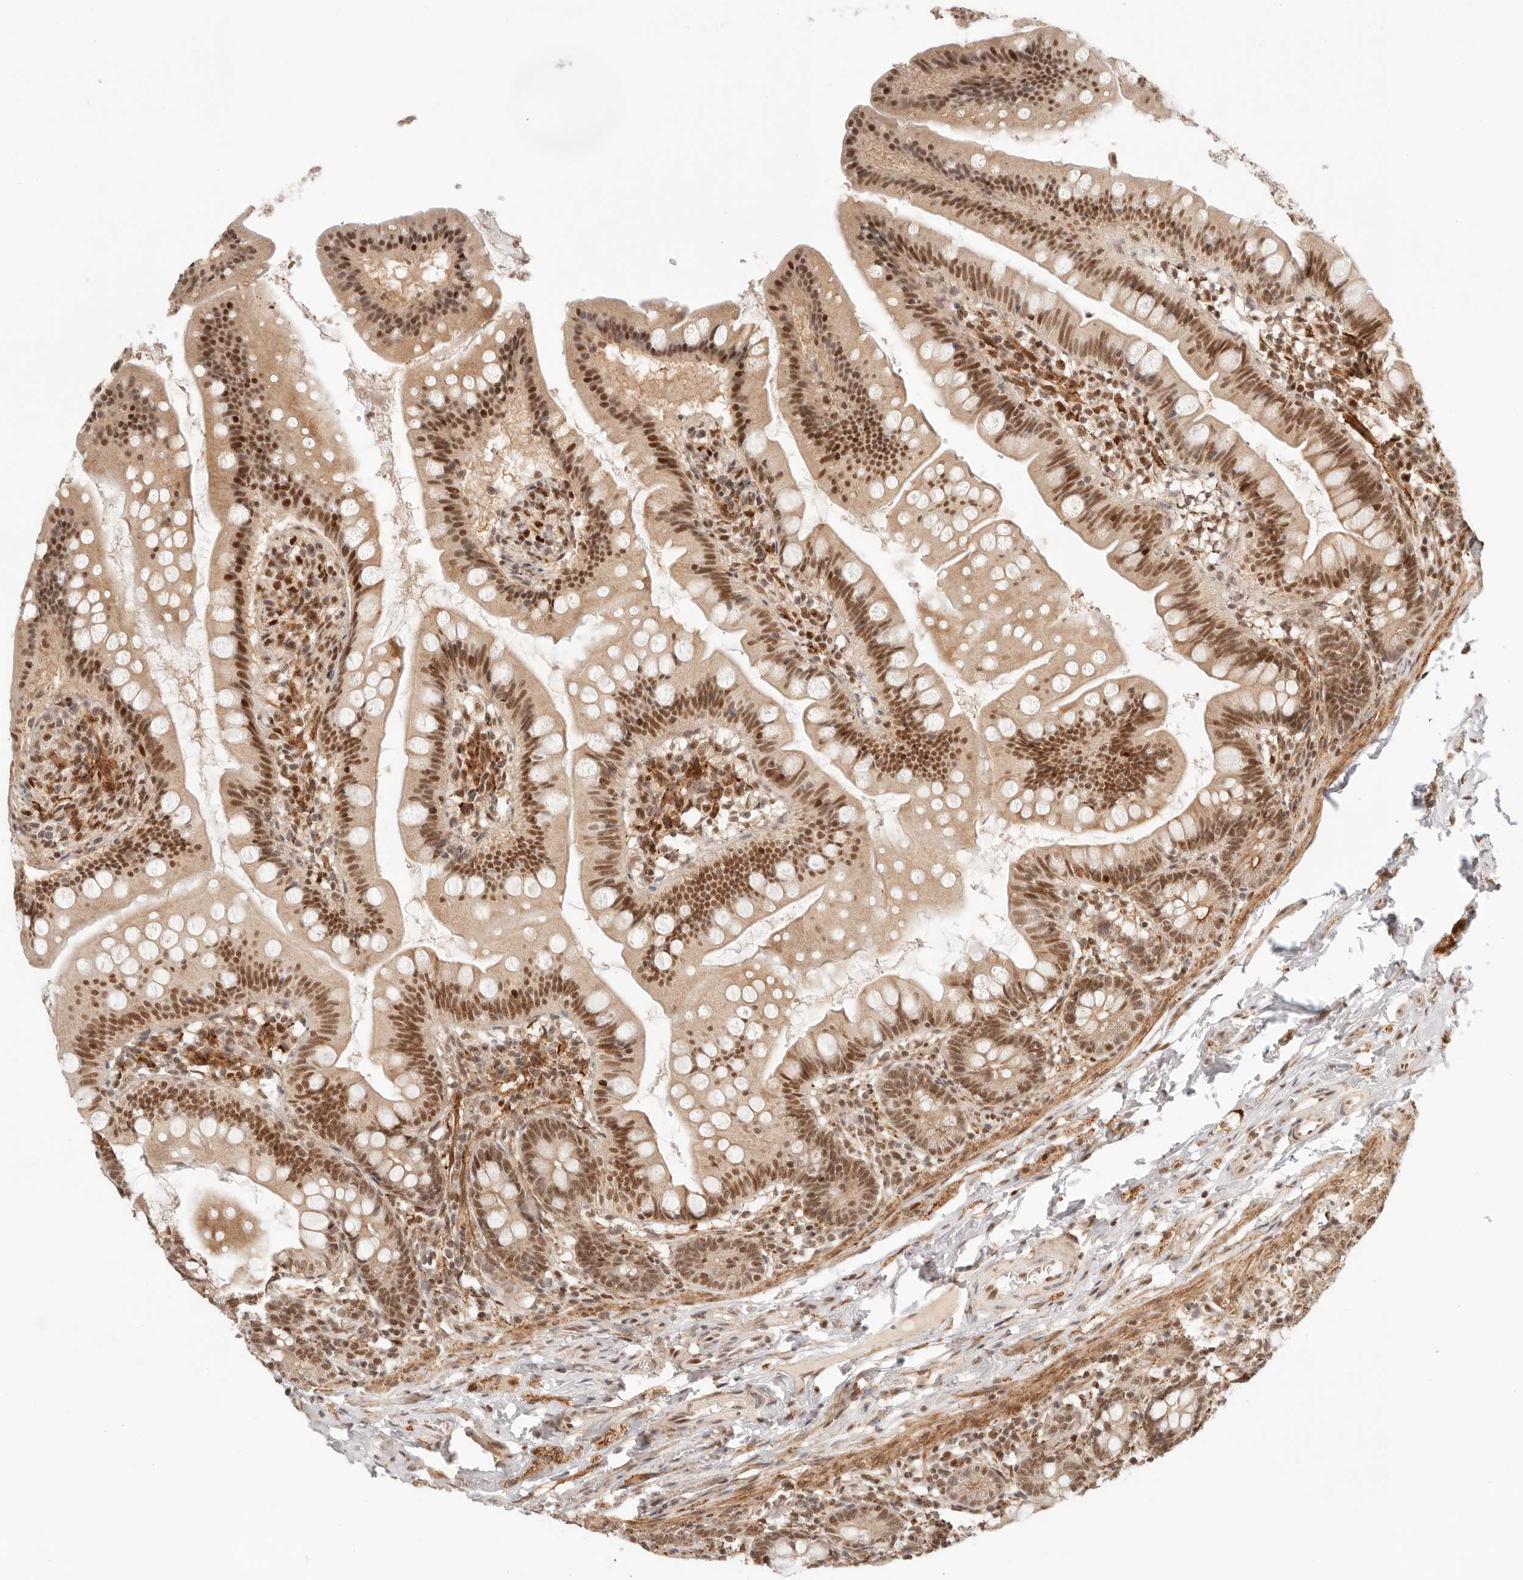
{"staining": {"intensity": "moderate", "quantity": ">75%", "location": "nuclear"}, "tissue": "small intestine", "cell_type": "Glandular cells", "image_type": "normal", "snomed": [{"axis": "morphology", "description": "Normal tissue, NOS"}, {"axis": "topography", "description": "Small intestine"}], "caption": "Immunohistochemical staining of normal small intestine exhibits moderate nuclear protein positivity in about >75% of glandular cells.", "gene": "GTF2E2", "patient": {"sex": "male", "age": 7}}